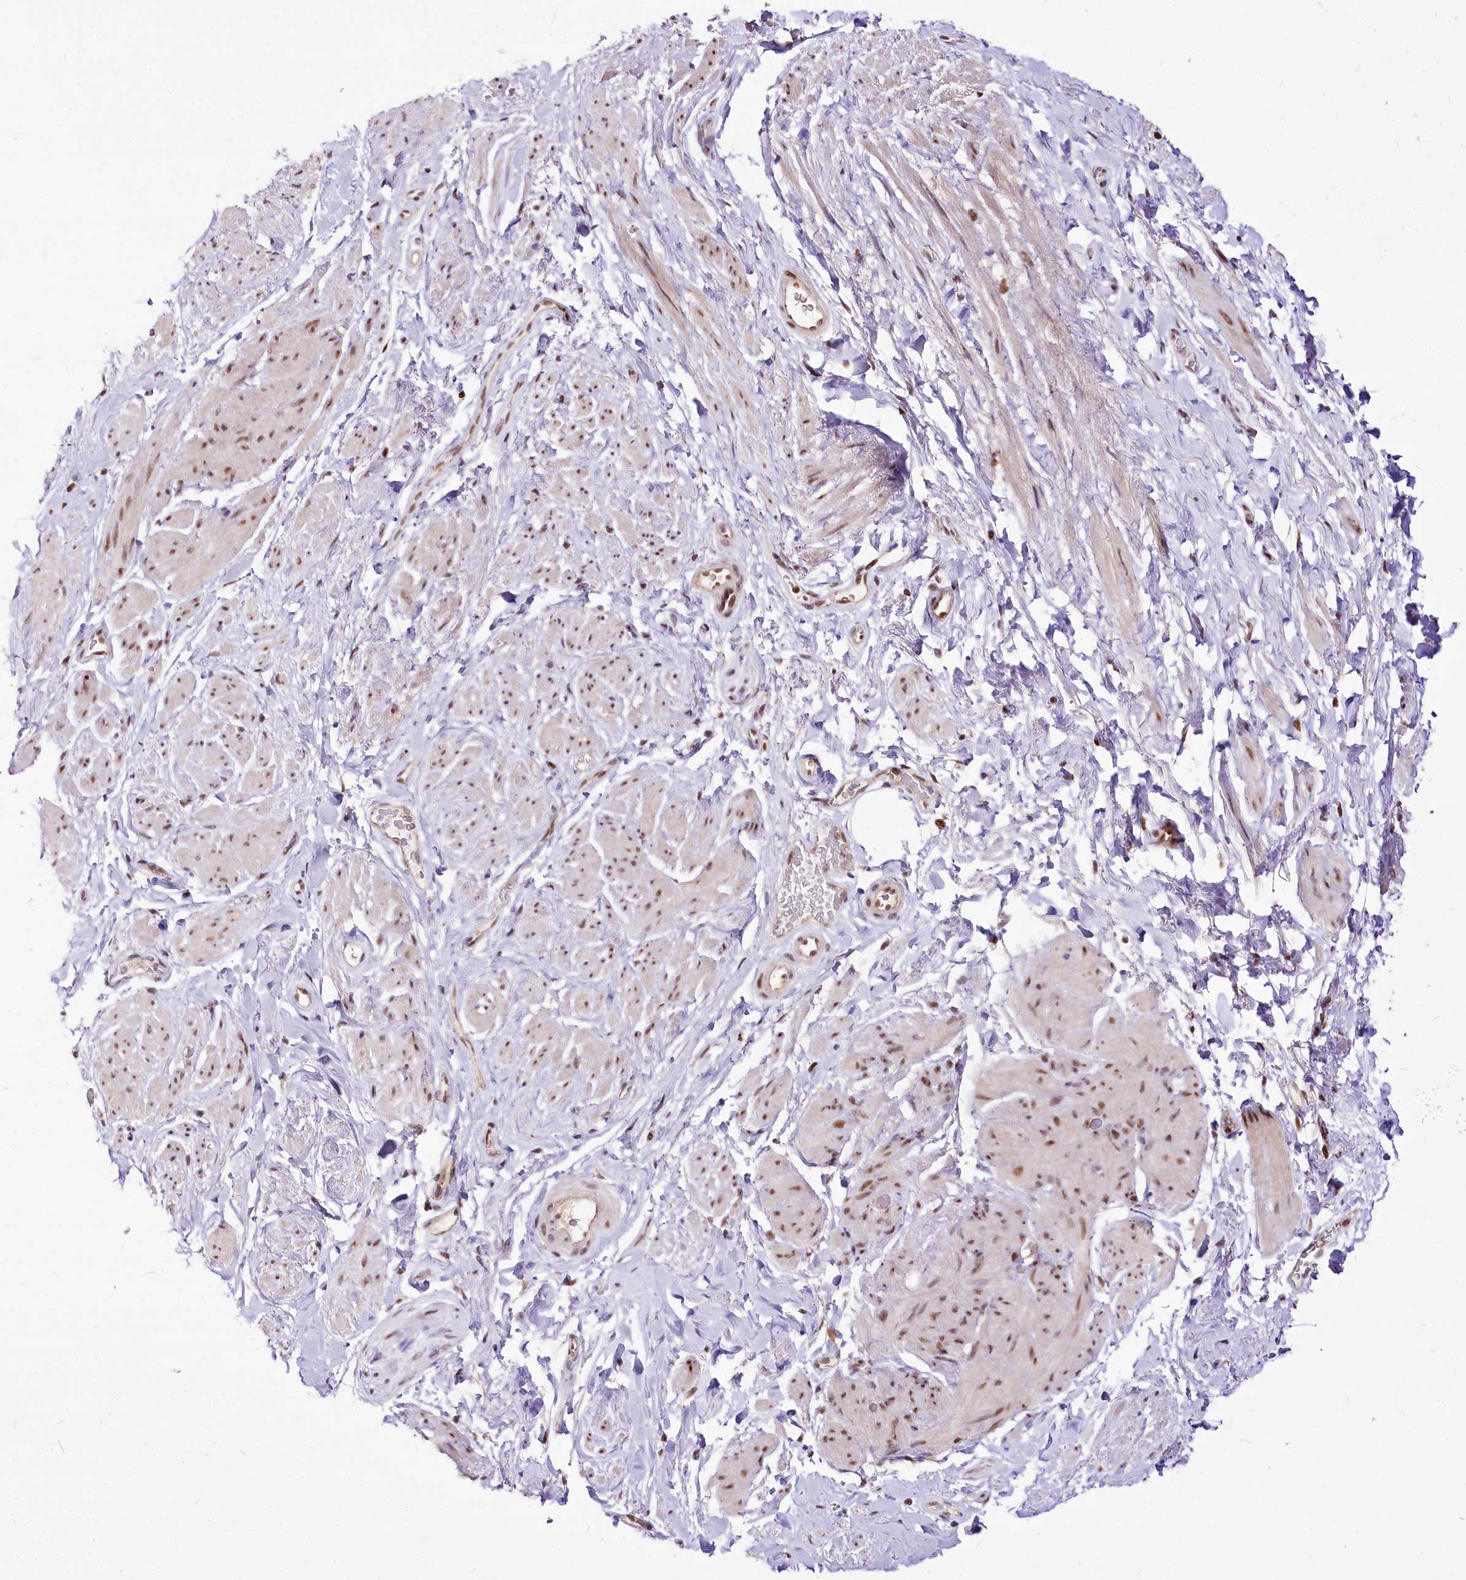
{"staining": {"intensity": "weak", "quantity": "25%-75%", "location": "nuclear"}, "tissue": "smooth muscle", "cell_type": "Smooth muscle cells", "image_type": "normal", "snomed": [{"axis": "morphology", "description": "Normal tissue, NOS"}, {"axis": "topography", "description": "Smooth muscle"}, {"axis": "topography", "description": "Peripheral nerve tissue"}], "caption": "Immunohistochemistry staining of normal smooth muscle, which demonstrates low levels of weak nuclear positivity in approximately 25%-75% of smooth muscle cells indicating weak nuclear protein expression. The staining was performed using DAB (brown) for protein detection and nuclei were counterstained in hematoxylin (blue).", "gene": "POLA2", "patient": {"sex": "male", "age": 69}}